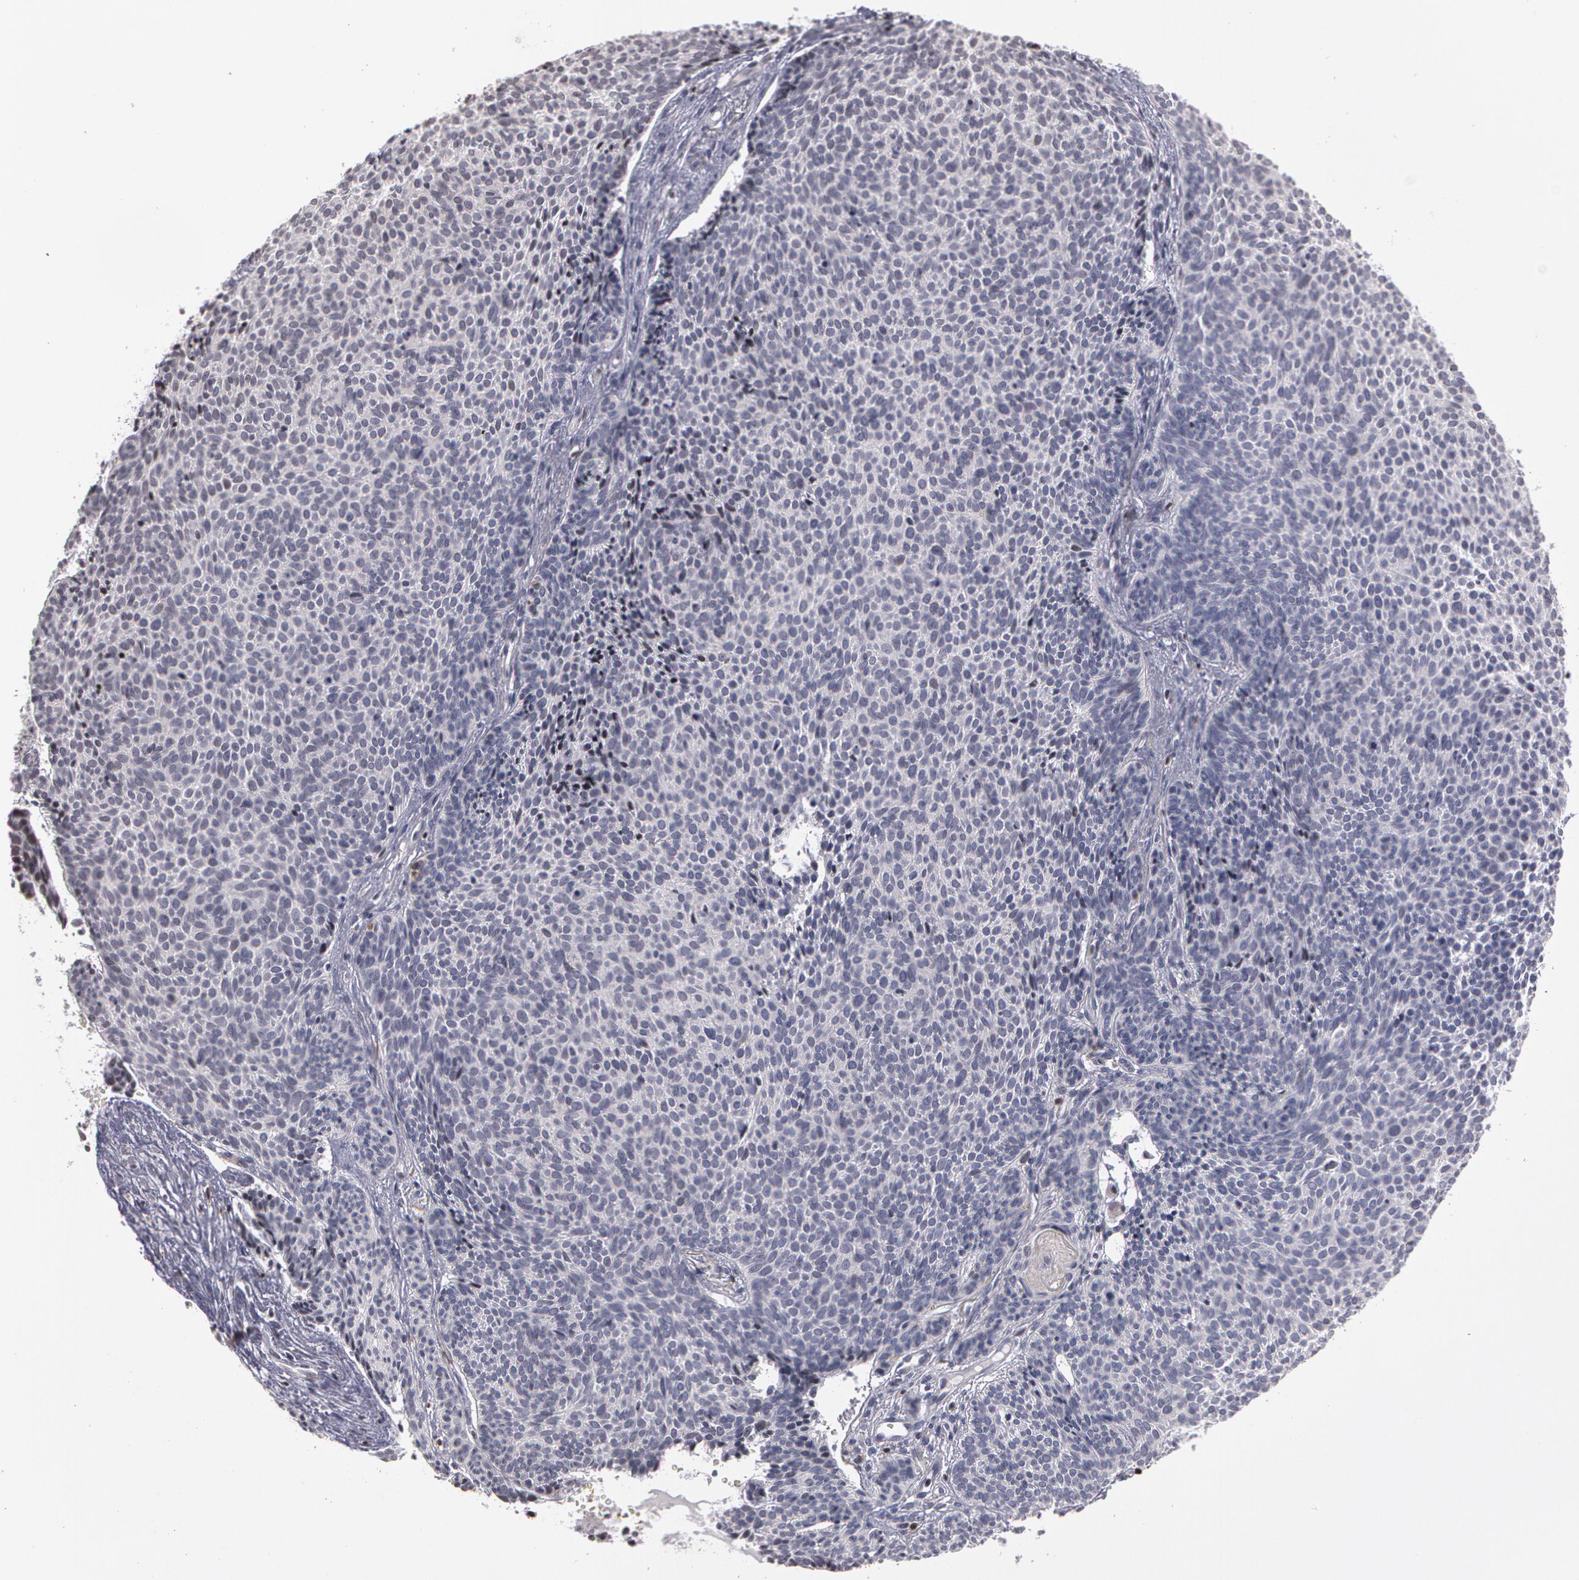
{"staining": {"intensity": "negative", "quantity": "none", "location": "none"}, "tissue": "skin cancer", "cell_type": "Tumor cells", "image_type": "cancer", "snomed": [{"axis": "morphology", "description": "Basal cell carcinoma"}, {"axis": "topography", "description": "Skin"}], "caption": "The photomicrograph shows no staining of tumor cells in skin cancer.", "gene": "PRICKLE1", "patient": {"sex": "male", "age": 84}}